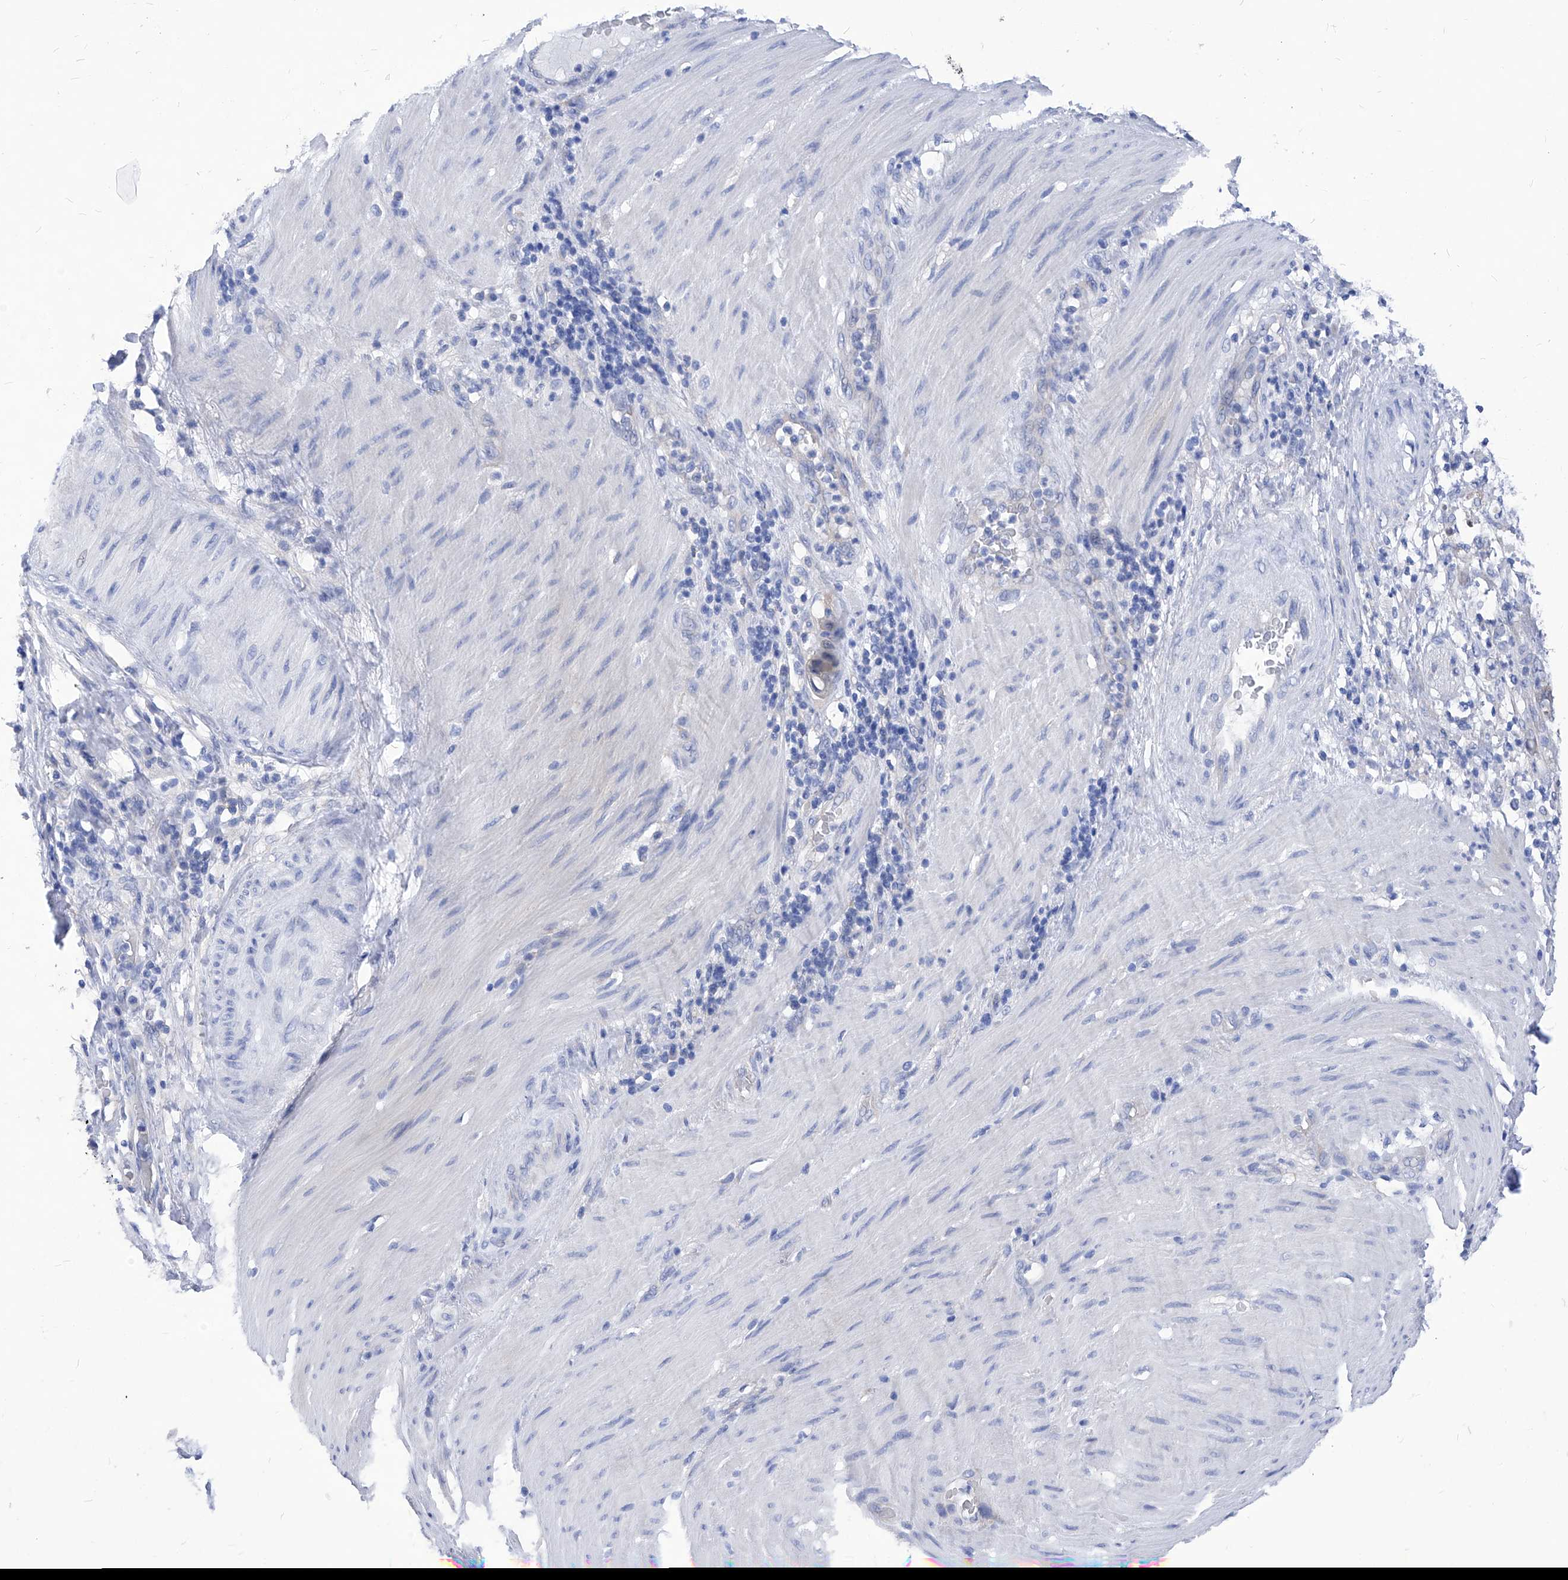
{"staining": {"intensity": "negative", "quantity": "none", "location": "none"}, "tissue": "stomach cancer", "cell_type": "Tumor cells", "image_type": "cancer", "snomed": [{"axis": "morphology", "description": "Adenocarcinoma, NOS"}, {"axis": "topography", "description": "Stomach"}], "caption": "DAB immunohistochemical staining of human stomach adenocarcinoma reveals no significant staining in tumor cells.", "gene": "XPNPEP1", "patient": {"sex": "female", "age": 73}}